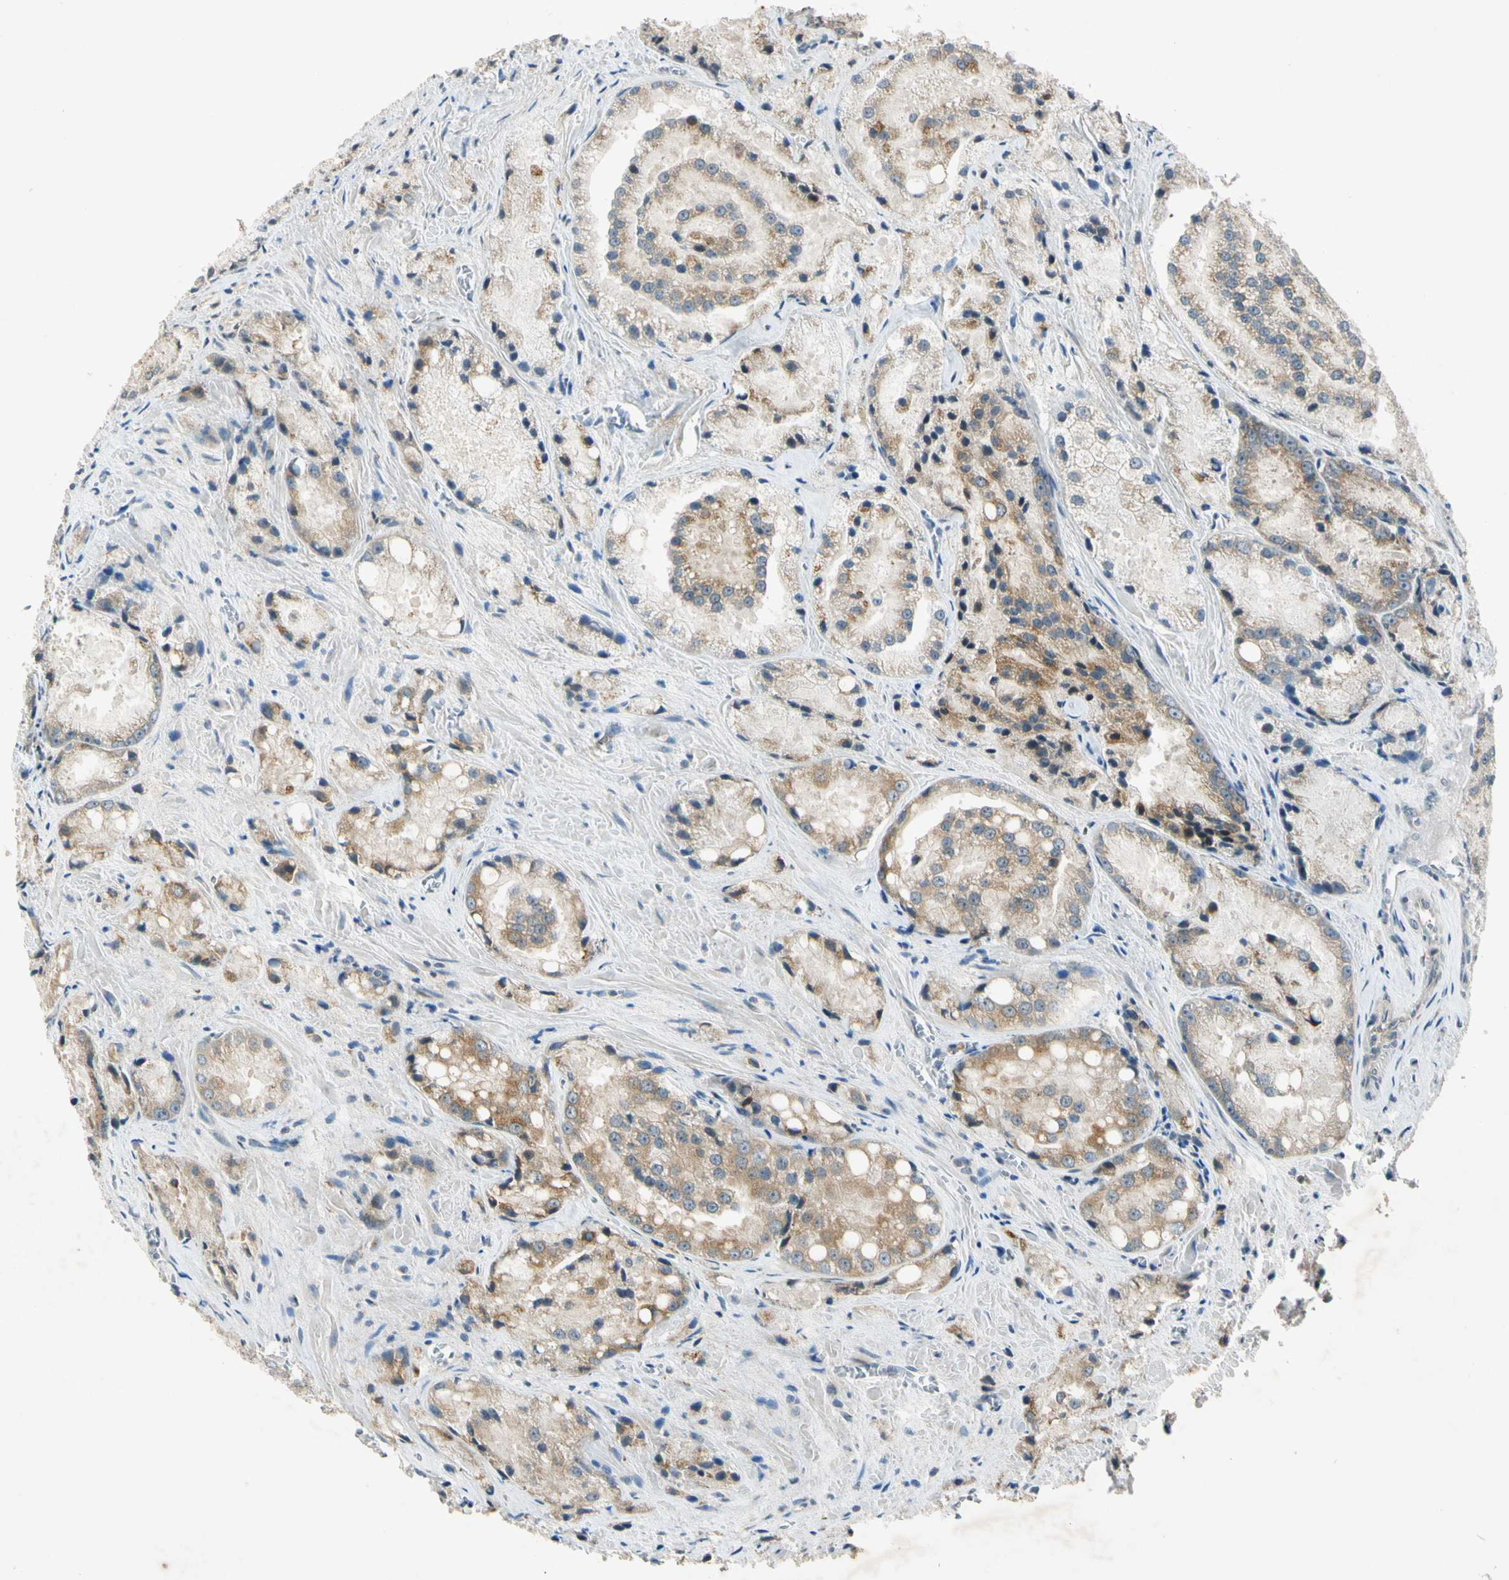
{"staining": {"intensity": "moderate", "quantity": ">75%", "location": "cytoplasmic/membranous"}, "tissue": "prostate cancer", "cell_type": "Tumor cells", "image_type": "cancer", "snomed": [{"axis": "morphology", "description": "Adenocarcinoma, Low grade"}, {"axis": "topography", "description": "Prostate"}], "caption": "Protein analysis of adenocarcinoma (low-grade) (prostate) tissue demonstrates moderate cytoplasmic/membranous positivity in approximately >75% of tumor cells. (DAB (3,3'-diaminobenzidine) IHC, brown staining for protein, blue staining for nuclei).", "gene": "RPS6KB2", "patient": {"sex": "male", "age": 64}}